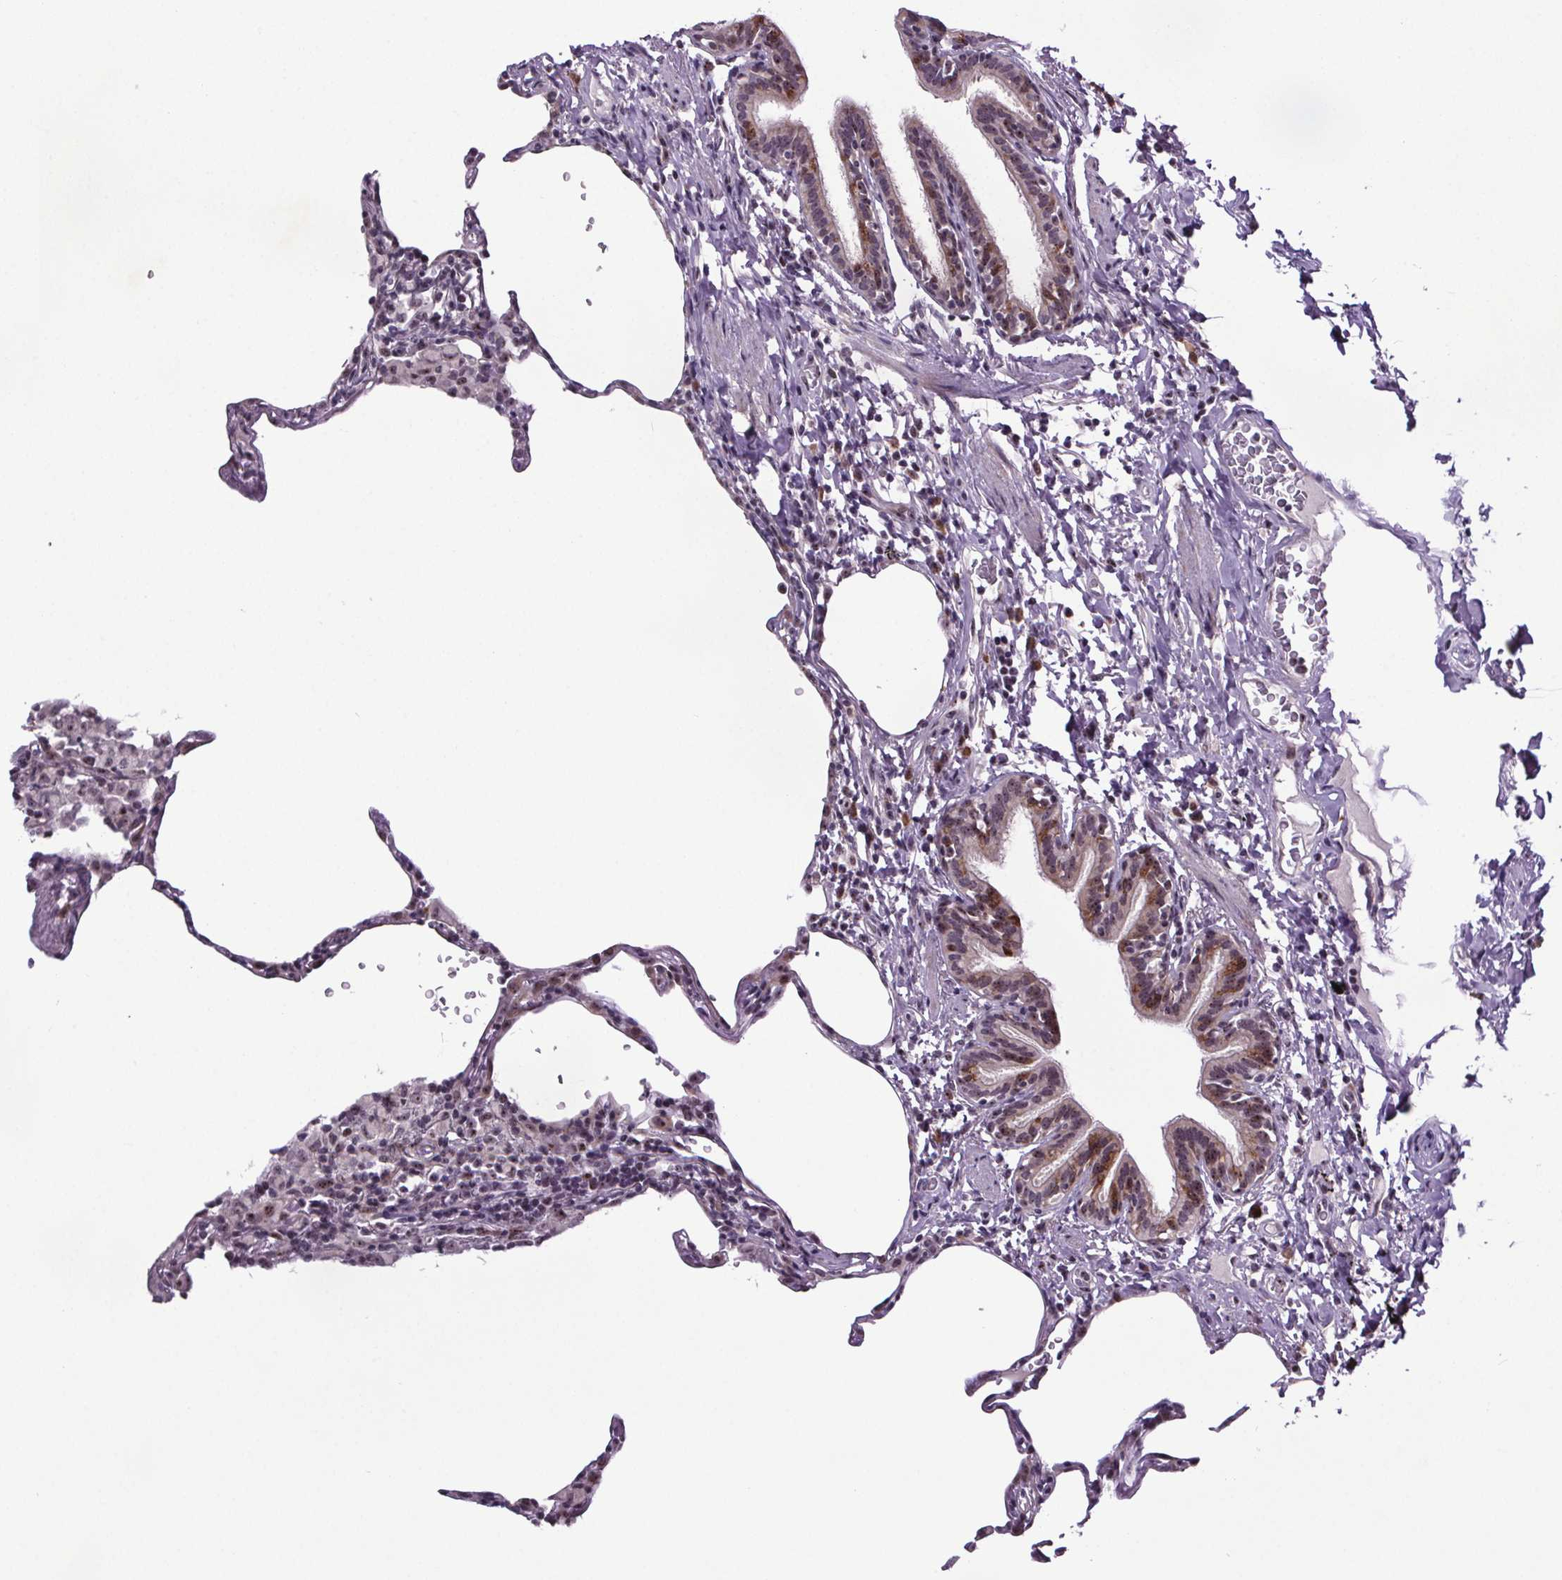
{"staining": {"intensity": "moderate", "quantity": "25%-75%", "location": "nuclear"}, "tissue": "lung", "cell_type": "Alveolar cells", "image_type": "normal", "snomed": [{"axis": "morphology", "description": "Normal tissue, NOS"}, {"axis": "topography", "description": "Lung"}], "caption": "Lung stained with DAB IHC demonstrates medium levels of moderate nuclear positivity in approximately 25%-75% of alveolar cells. The staining was performed using DAB to visualize the protein expression in brown, while the nuclei were stained in blue with hematoxylin (Magnification: 20x).", "gene": "ATMIN", "patient": {"sex": "female", "age": 57}}